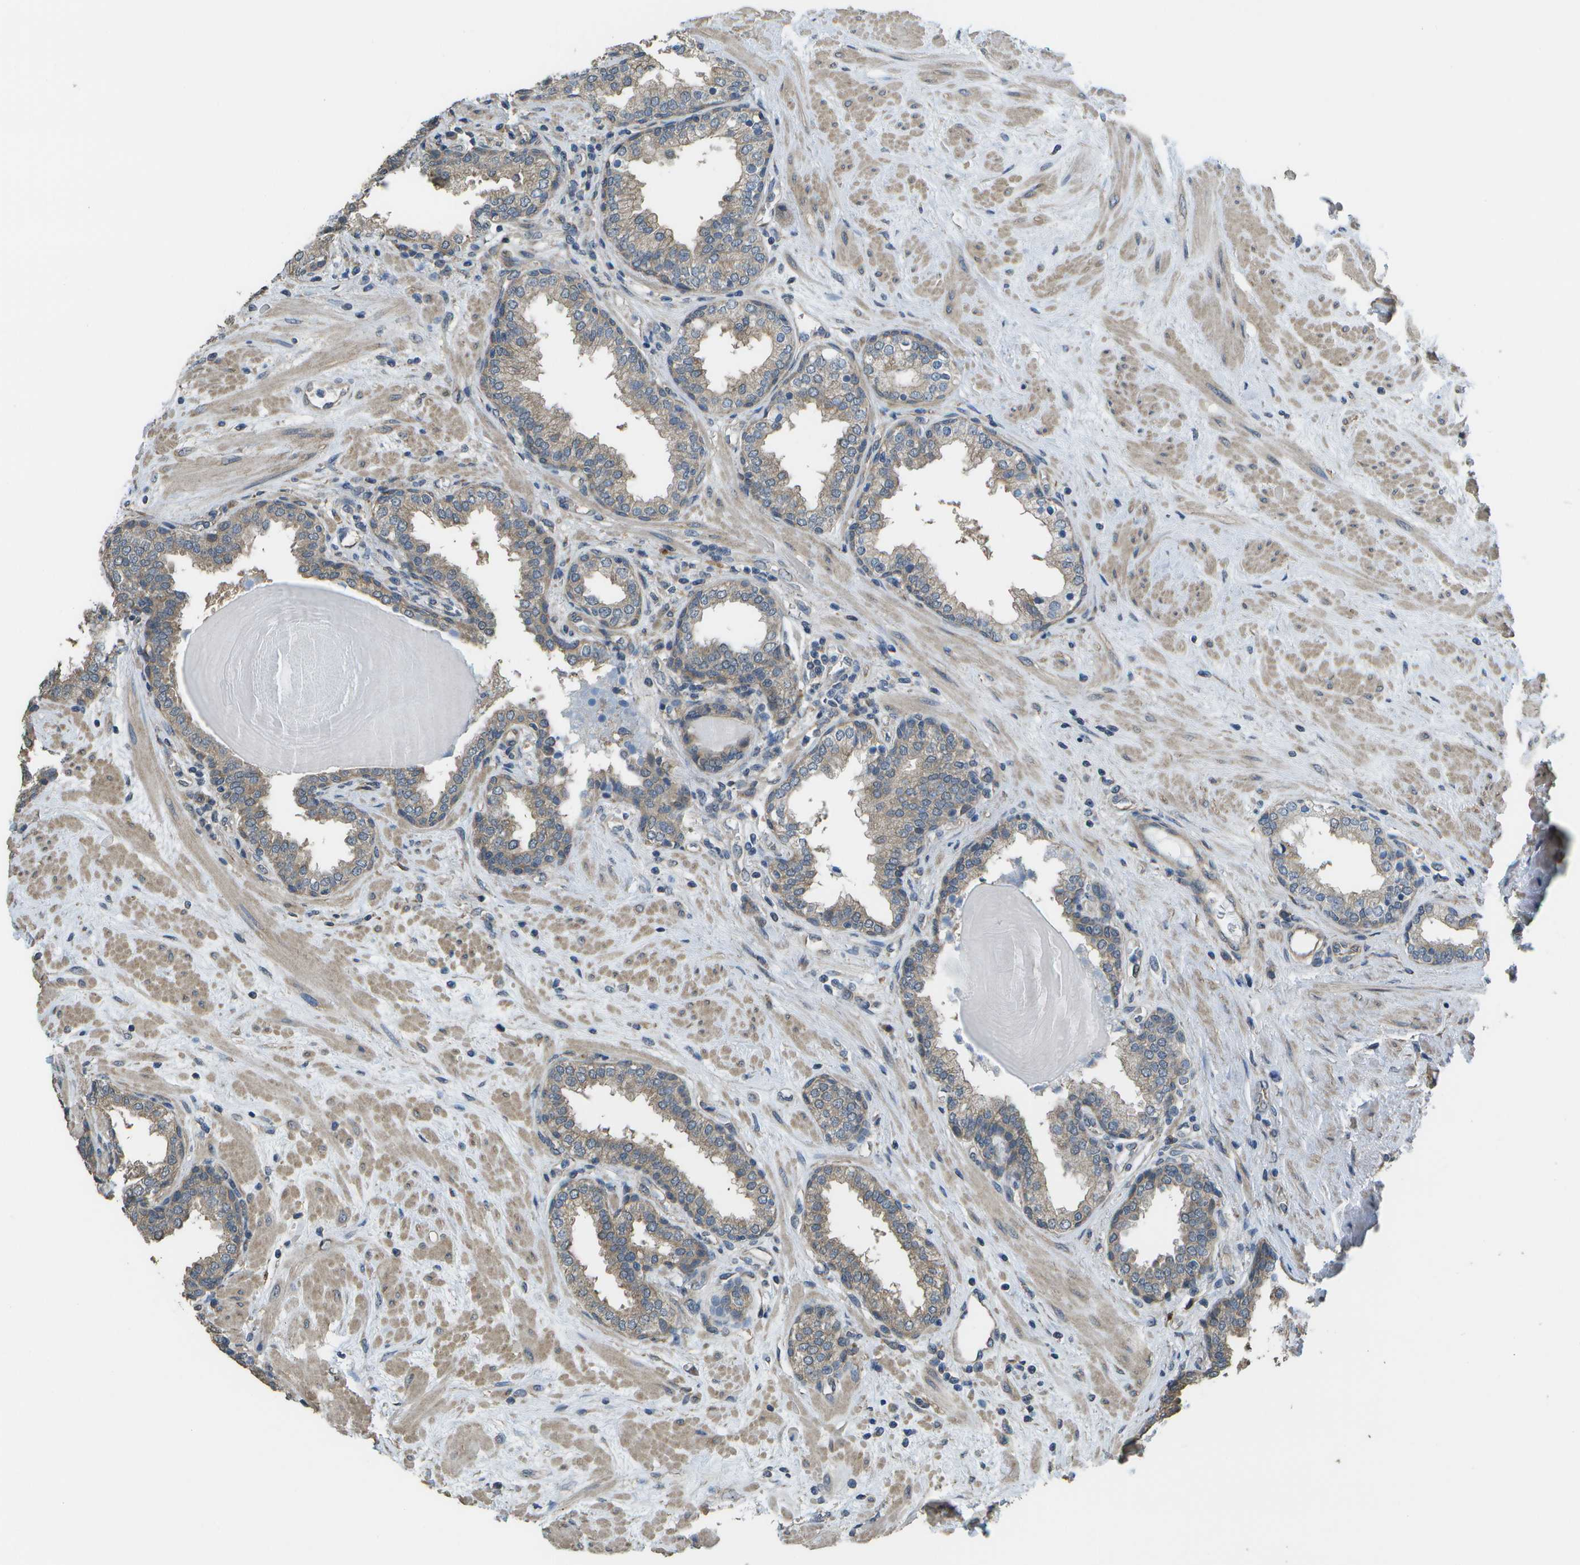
{"staining": {"intensity": "weak", "quantity": "<25%", "location": "cytoplasmic/membranous"}, "tissue": "prostate", "cell_type": "Glandular cells", "image_type": "normal", "snomed": [{"axis": "morphology", "description": "Normal tissue, NOS"}, {"axis": "topography", "description": "Prostate"}], "caption": "An image of human prostate is negative for staining in glandular cells. (Stains: DAB immunohistochemistry (IHC) with hematoxylin counter stain, Microscopy: brightfield microscopy at high magnification).", "gene": "CLNS1A", "patient": {"sex": "male", "age": 51}}